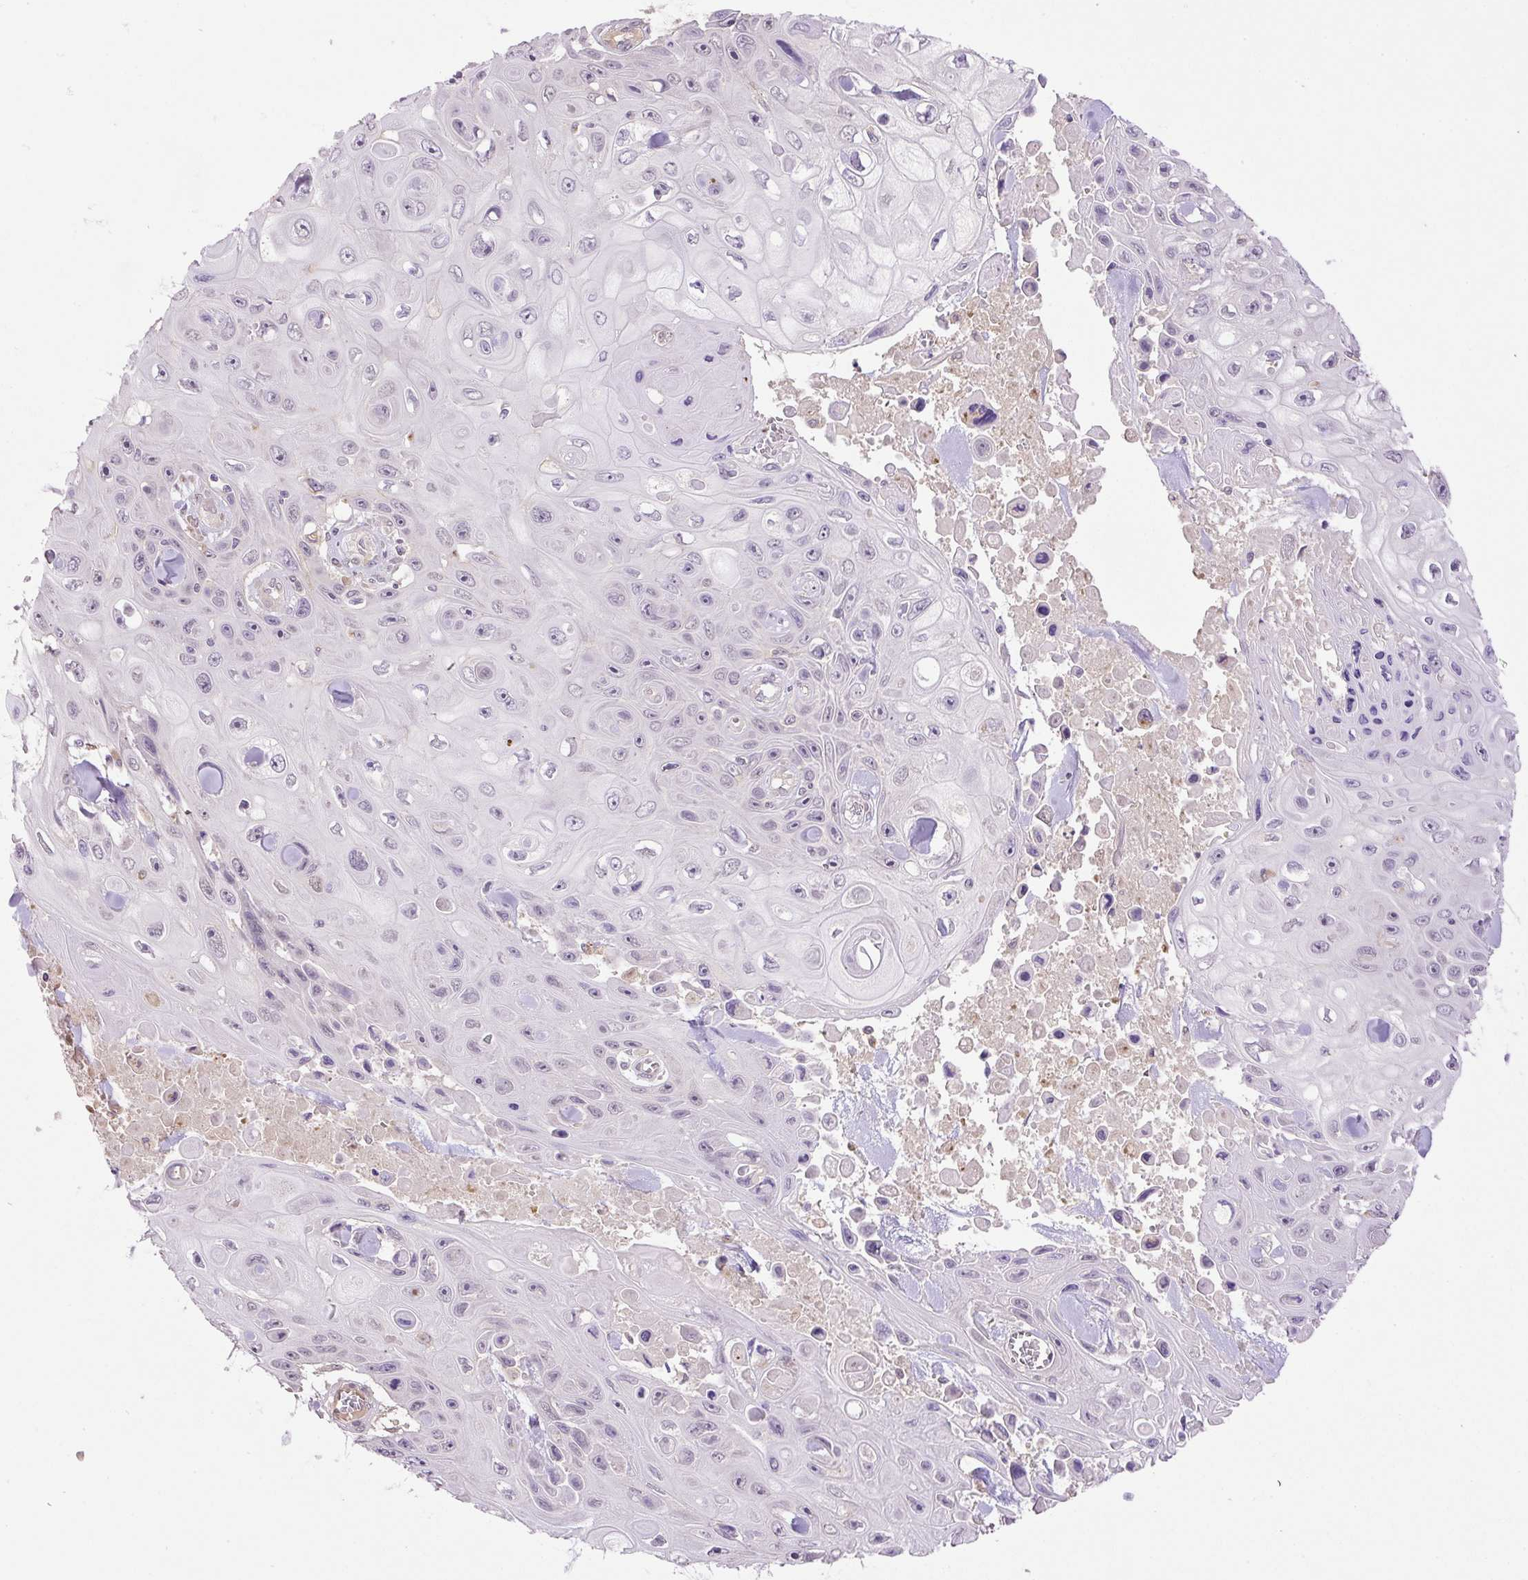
{"staining": {"intensity": "negative", "quantity": "none", "location": "none"}, "tissue": "skin cancer", "cell_type": "Tumor cells", "image_type": "cancer", "snomed": [{"axis": "morphology", "description": "Squamous cell carcinoma, NOS"}, {"axis": "topography", "description": "Skin"}], "caption": "Immunohistochemical staining of skin squamous cell carcinoma exhibits no significant expression in tumor cells.", "gene": "HABP4", "patient": {"sex": "male", "age": 82}}